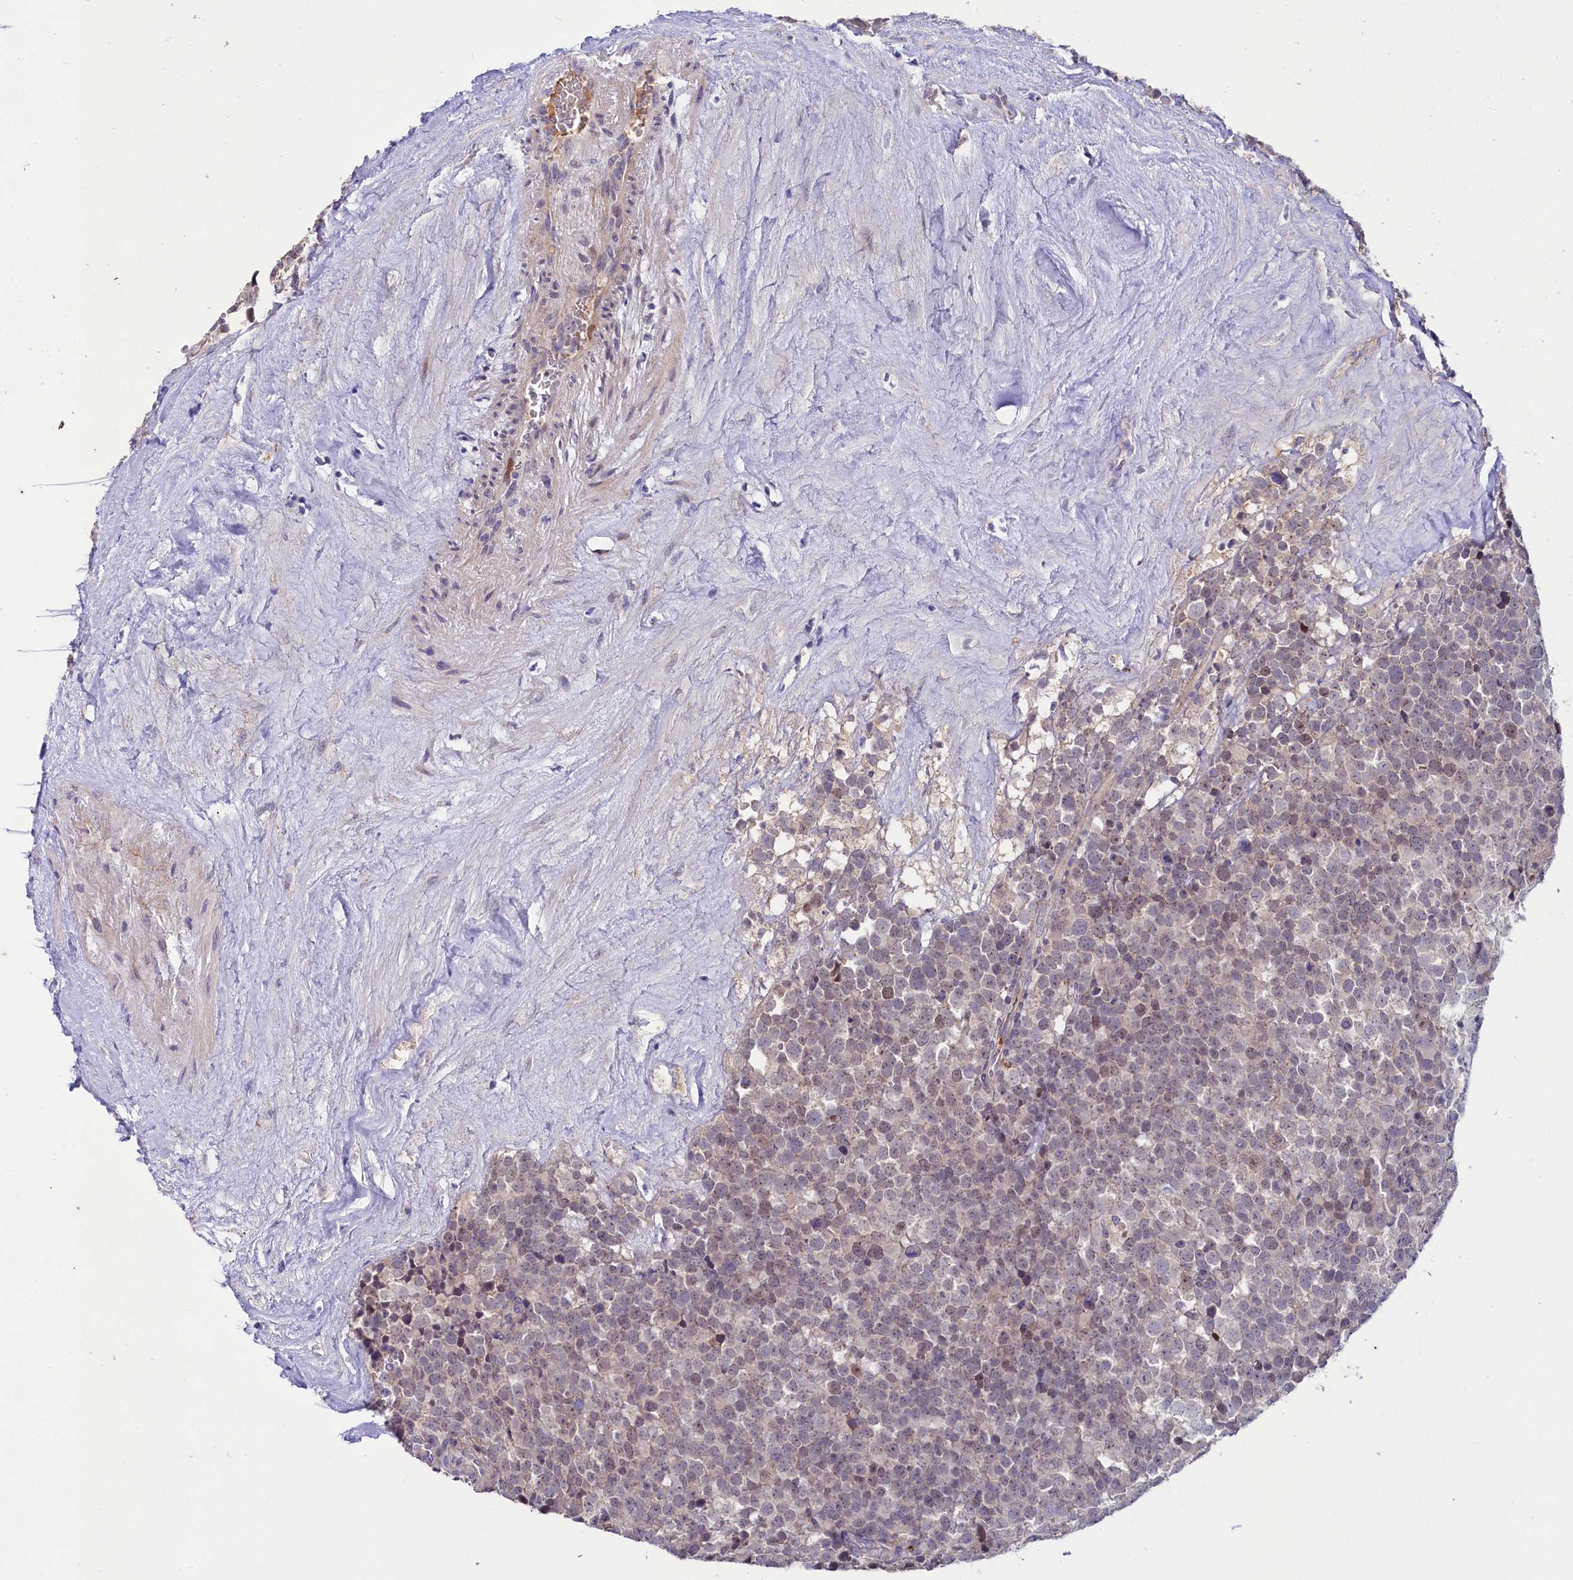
{"staining": {"intensity": "weak", "quantity": "<25%", "location": "nuclear"}, "tissue": "testis cancer", "cell_type": "Tumor cells", "image_type": "cancer", "snomed": [{"axis": "morphology", "description": "Seminoma, NOS"}, {"axis": "topography", "description": "Testis"}], "caption": "Tumor cells are negative for protein expression in human testis cancer. (DAB immunohistochemistry, high magnification).", "gene": "FAM111B", "patient": {"sex": "male", "age": 71}}